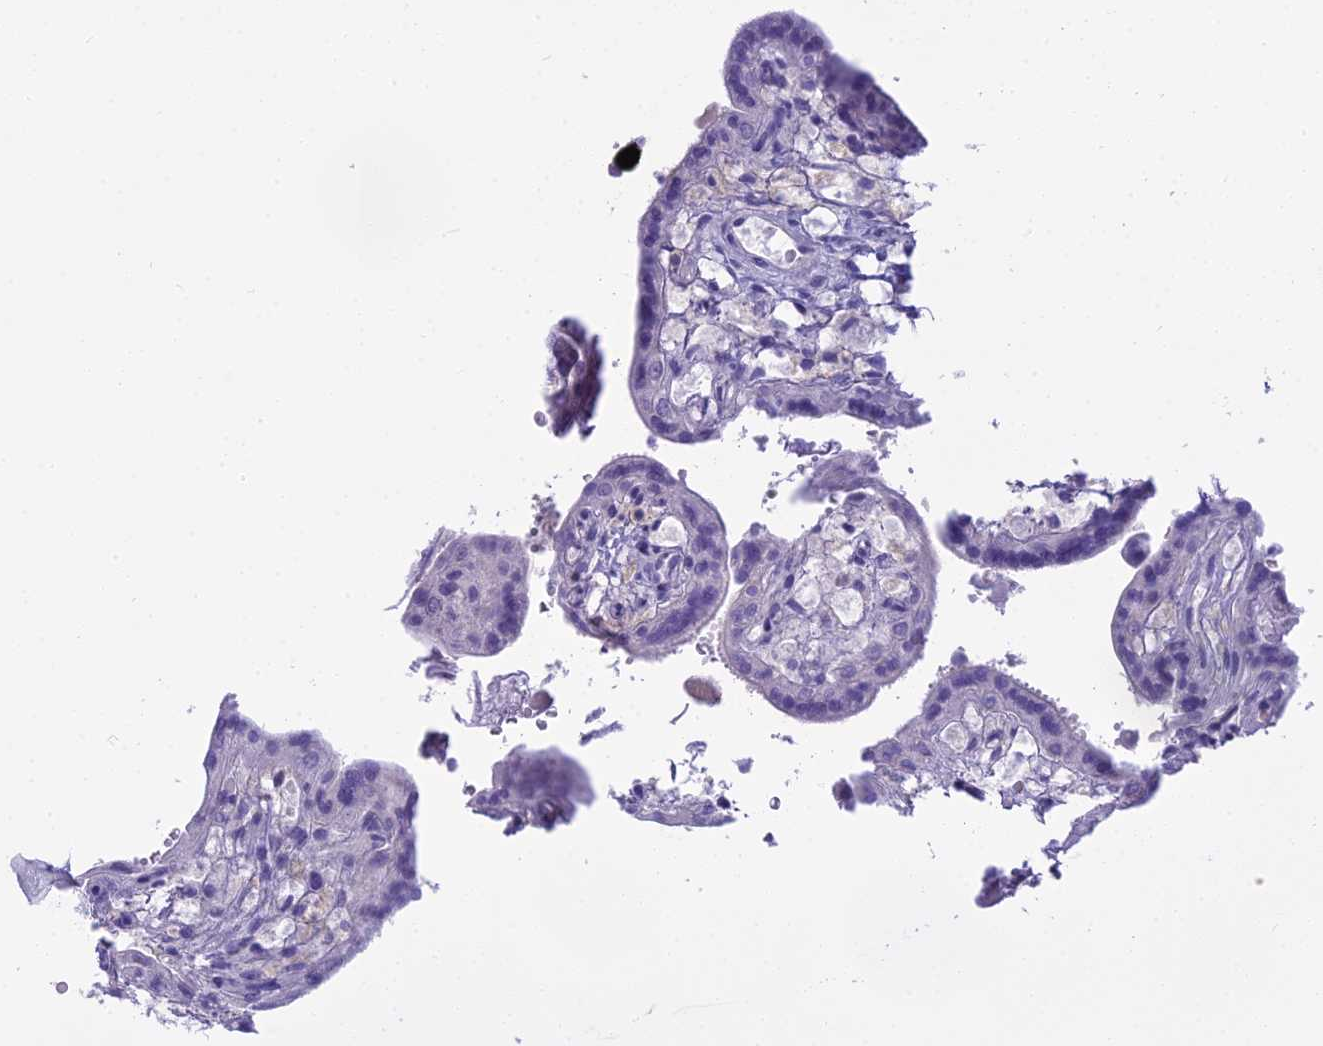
{"staining": {"intensity": "negative", "quantity": "none", "location": "none"}, "tissue": "placenta", "cell_type": "Trophoblastic cells", "image_type": "normal", "snomed": [{"axis": "morphology", "description": "Normal tissue, NOS"}, {"axis": "topography", "description": "Placenta"}], "caption": "A high-resolution image shows IHC staining of benign placenta, which demonstrates no significant expression in trophoblastic cells.", "gene": "BLNK", "patient": {"sex": "female", "age": 37}}